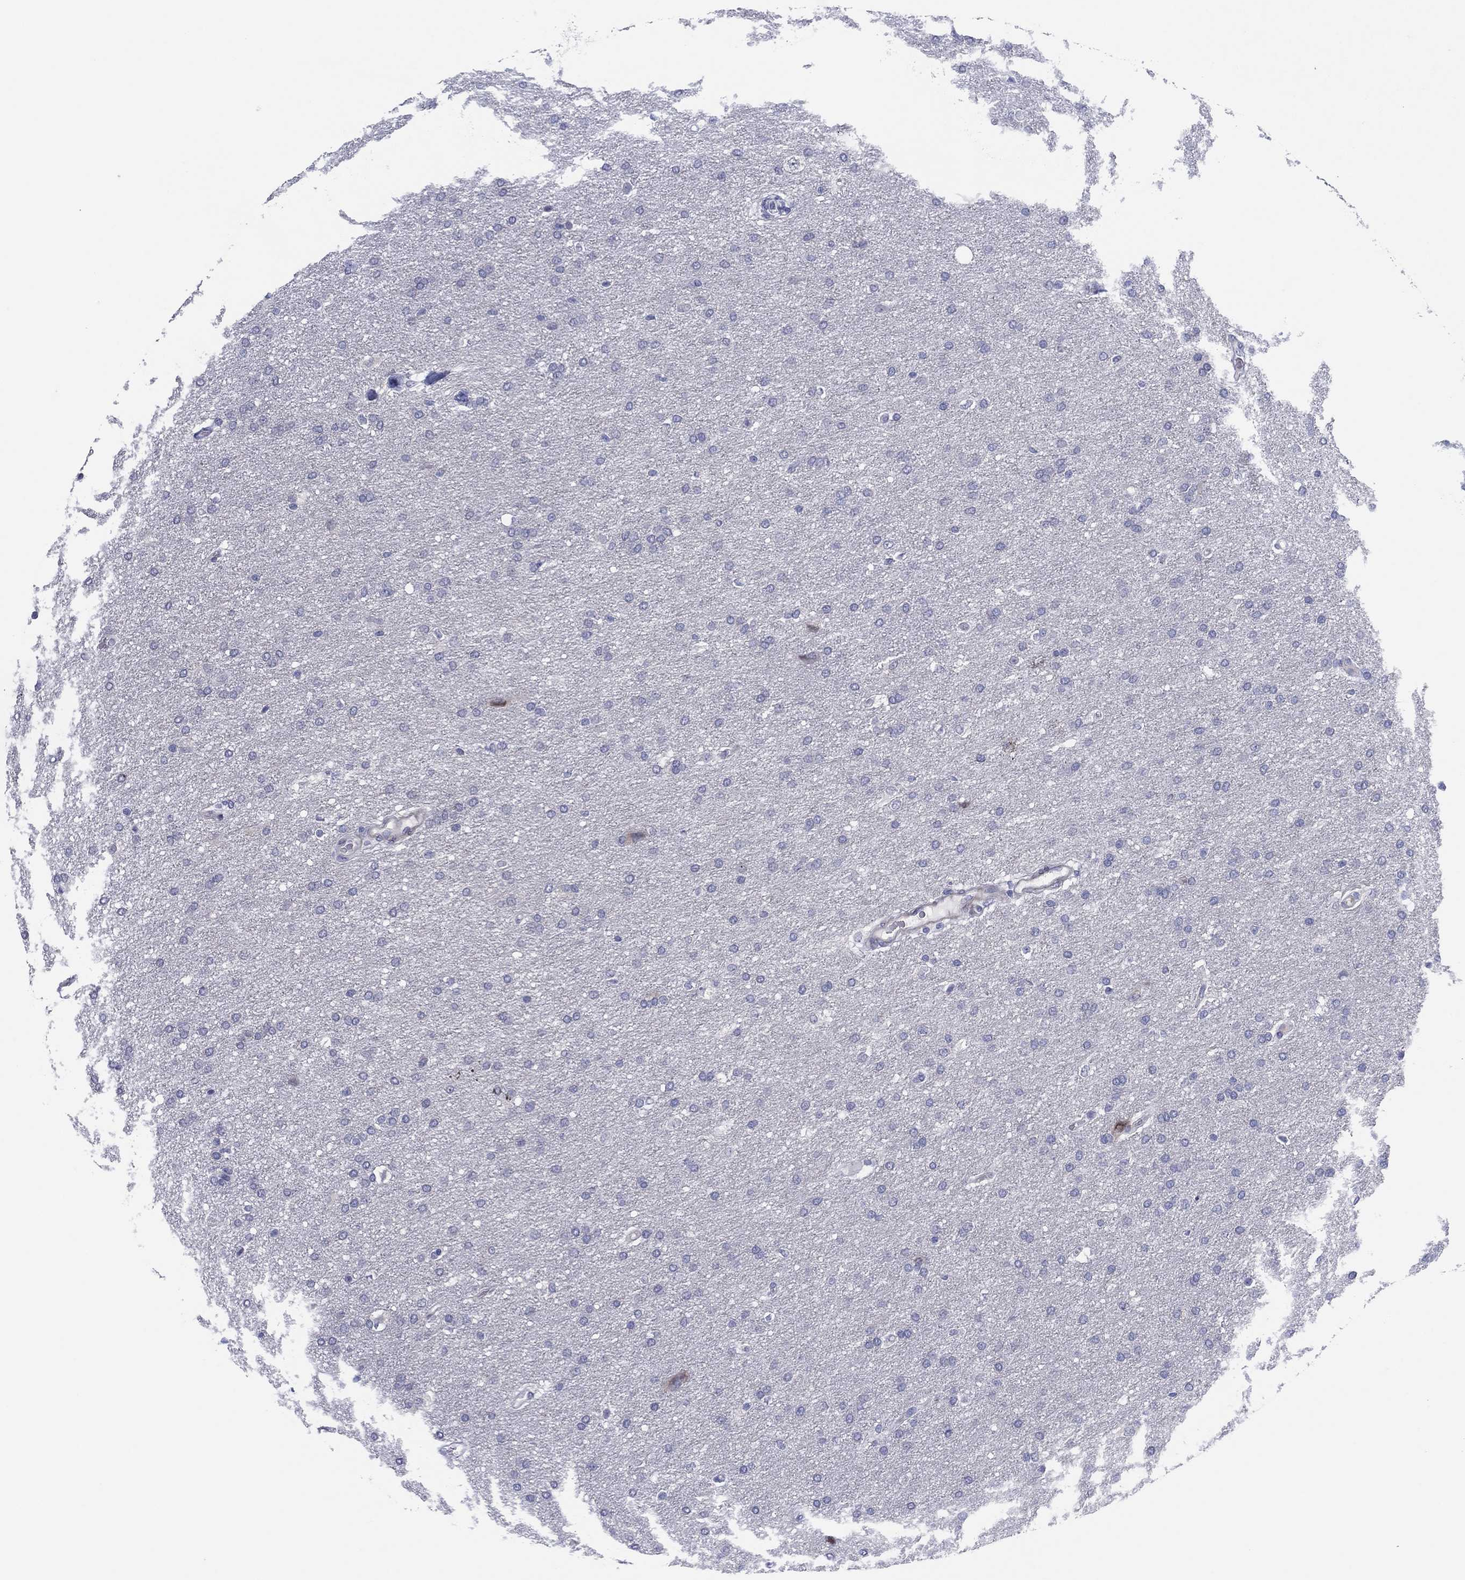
{"staining": {"intensity": "negative", "quantity": "none", "location": "none"}, "tissue": "glioma", "cell_type": "Tumor cells", "image_type": "cancer", "snomed": [{"axis": "morphology", "description": "Glioma, malignant, Low grade"}, {"axis": "topography", "description": "Brain"}], "caption": "An immunohistochemistry (IHC) histopathology image of glioma is shown. There is no staining in tumor cells of glioma.", "gene": "HEATR4", "patient": {"sex": "female", "age": 37}}